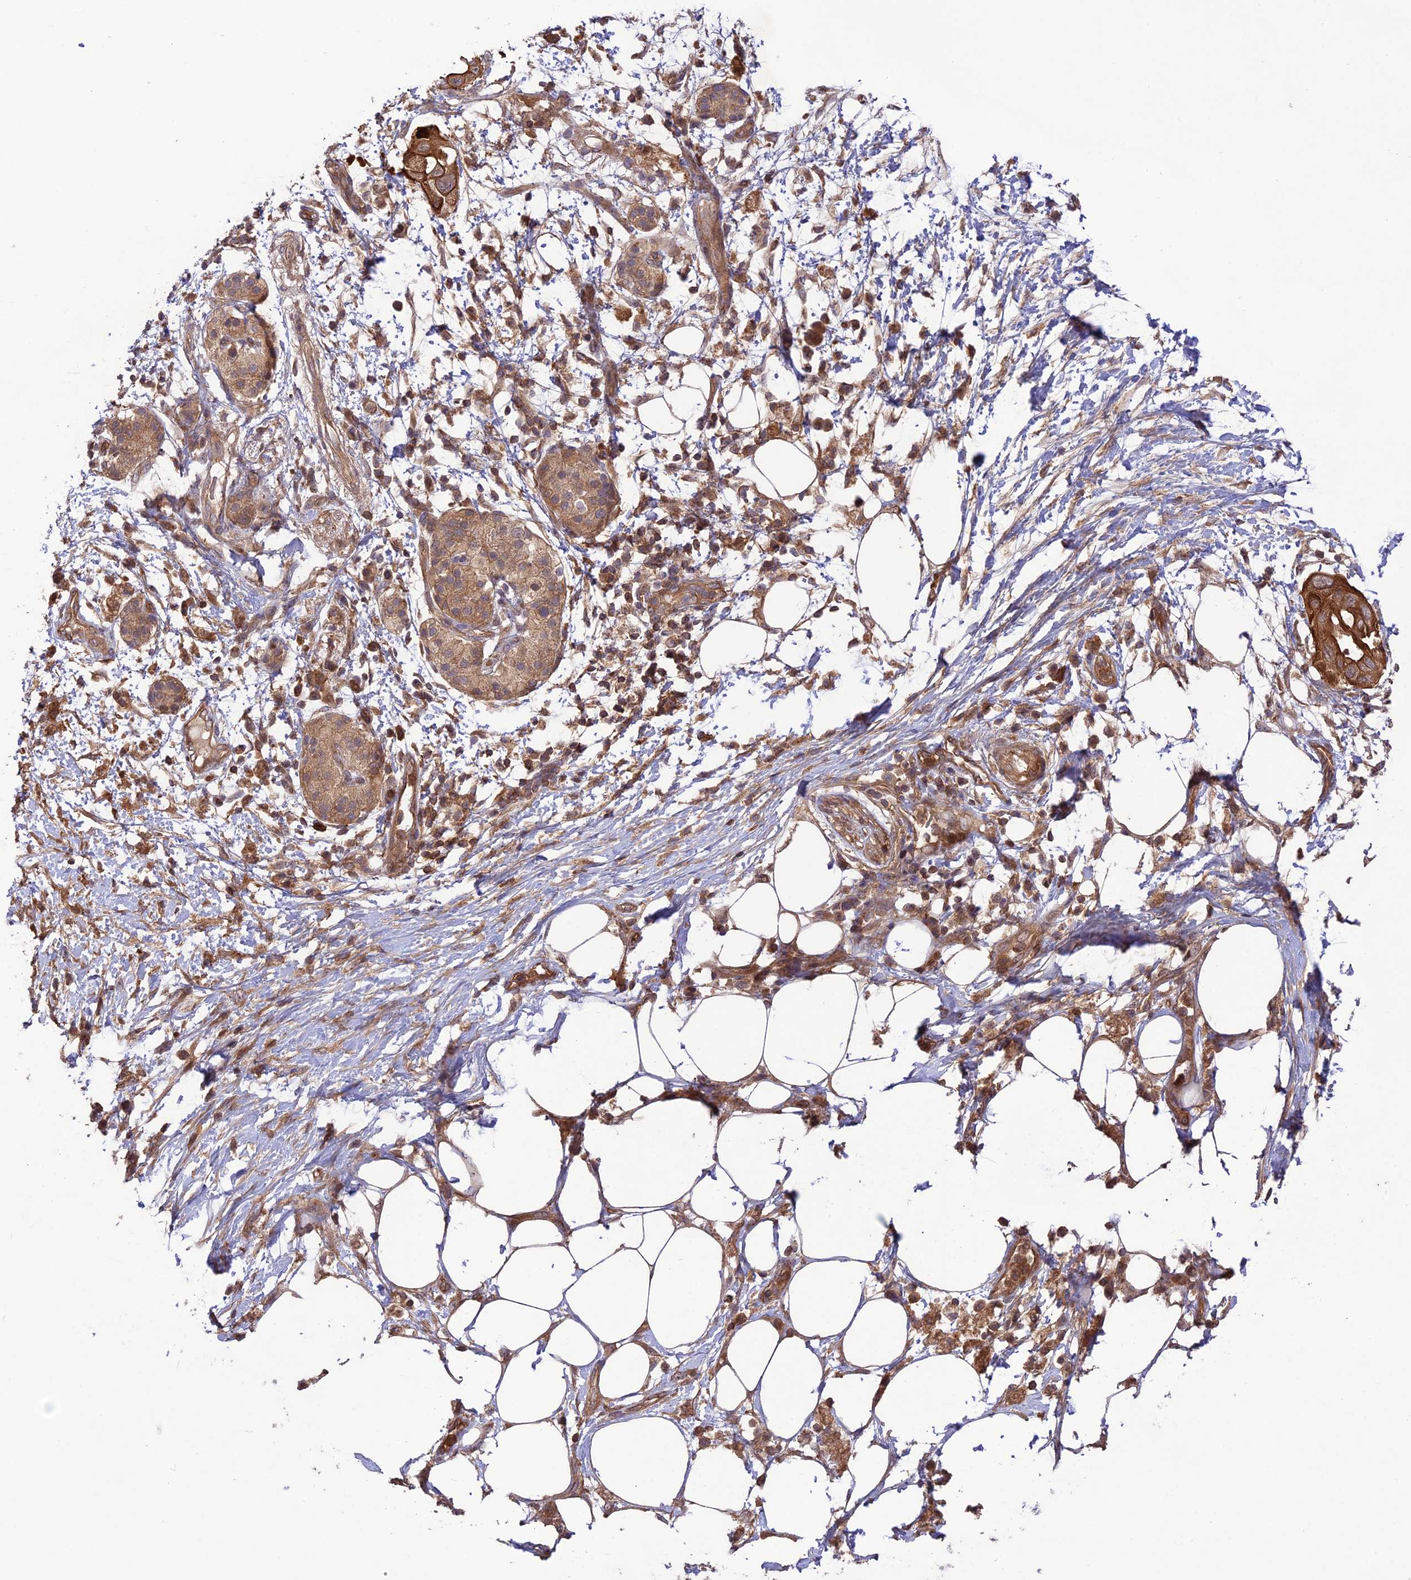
{"staining": {"intensity": "moderate", "quantity": ">75%", "location": "cytoplasmic/membranous"}, "tissue": "pancreatic cancer", "cell_type": "Tumor cells", "image_type": "cancer", "snomed": [{"axis": "morphology", "description": "Adenocarcinoma, NOS"}, {"axis": "topography", "description": "Pancreas"}], "caption": "High-power microscopy captured an immunohistochemistry photomicrograph of pancreatic adenocarcinoma, revealing moderate cytoplasmic/membranous positivity in approximately >75% of tumor cells. The staining was performed using DAB, with brown indicating positive protein expression. Nuclei are stained blue with hematoxylin.", "gene": "FCHSD1", "patient": {"sex": "male", "age": 68}}